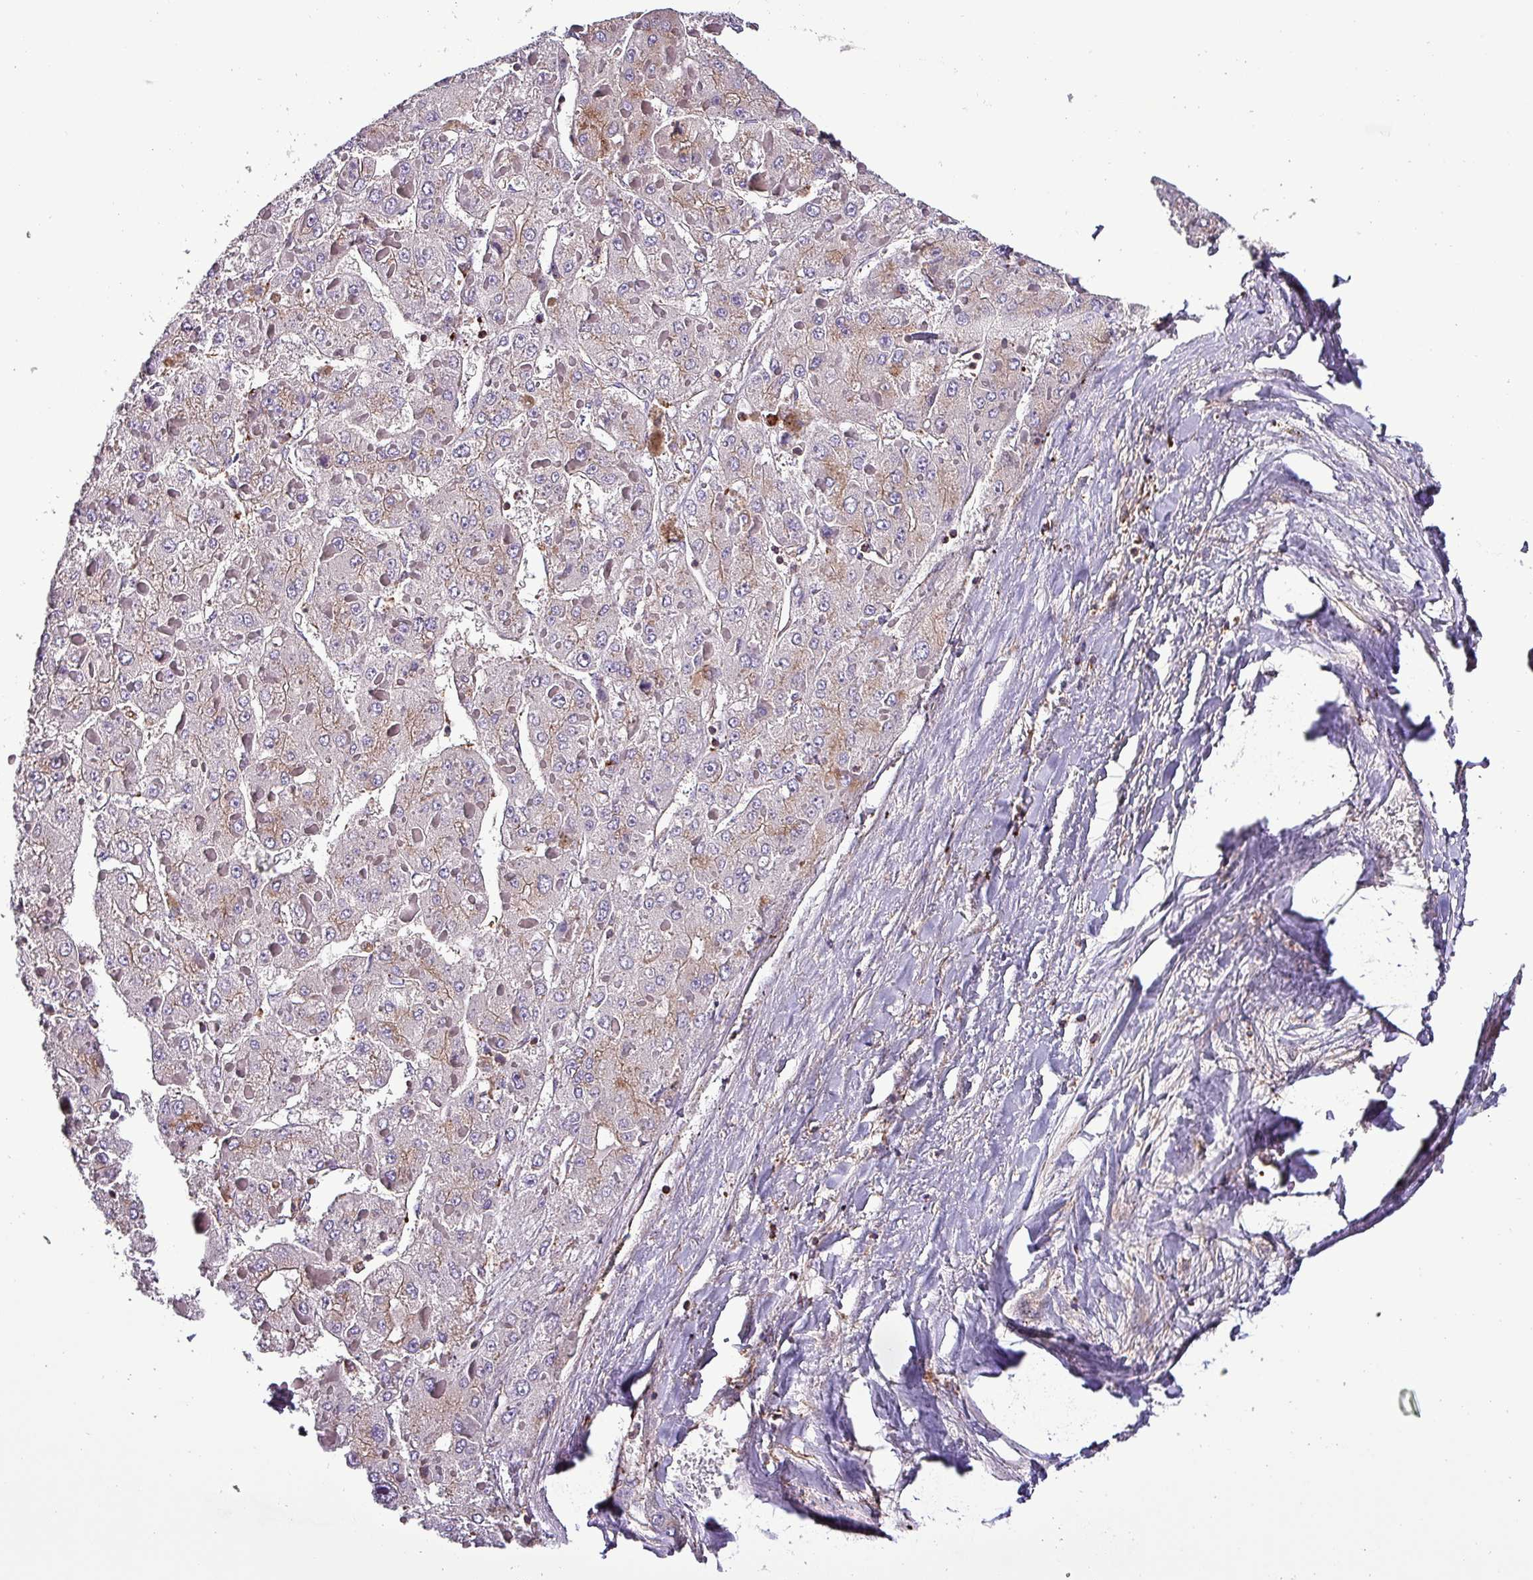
{"staining": {"intensity": "negative", "quantity": "none", "location": "none"}, "tissue": "liver cancer", "cell_type": "Tumor cells", "image_type": "cancer", "snomed": [{"axis": "morphology", "description": "Carcinoma, Hepatocellular, NOS"}, {"axis": "topography", "description": "Liver"}], "caption": "The photomicrograph exhibits no staining of tumor cells in liver hepatocellular carcinoma. The staining was performed using DAB (3,3'-diaminobenzidine) to visualize the protein expression in brown, while the nuclei were stained in blue with hematoxylin (Magnification: 20x).", "gene": "VAMP4", "patient": {"sex": "female", "age": 73}}